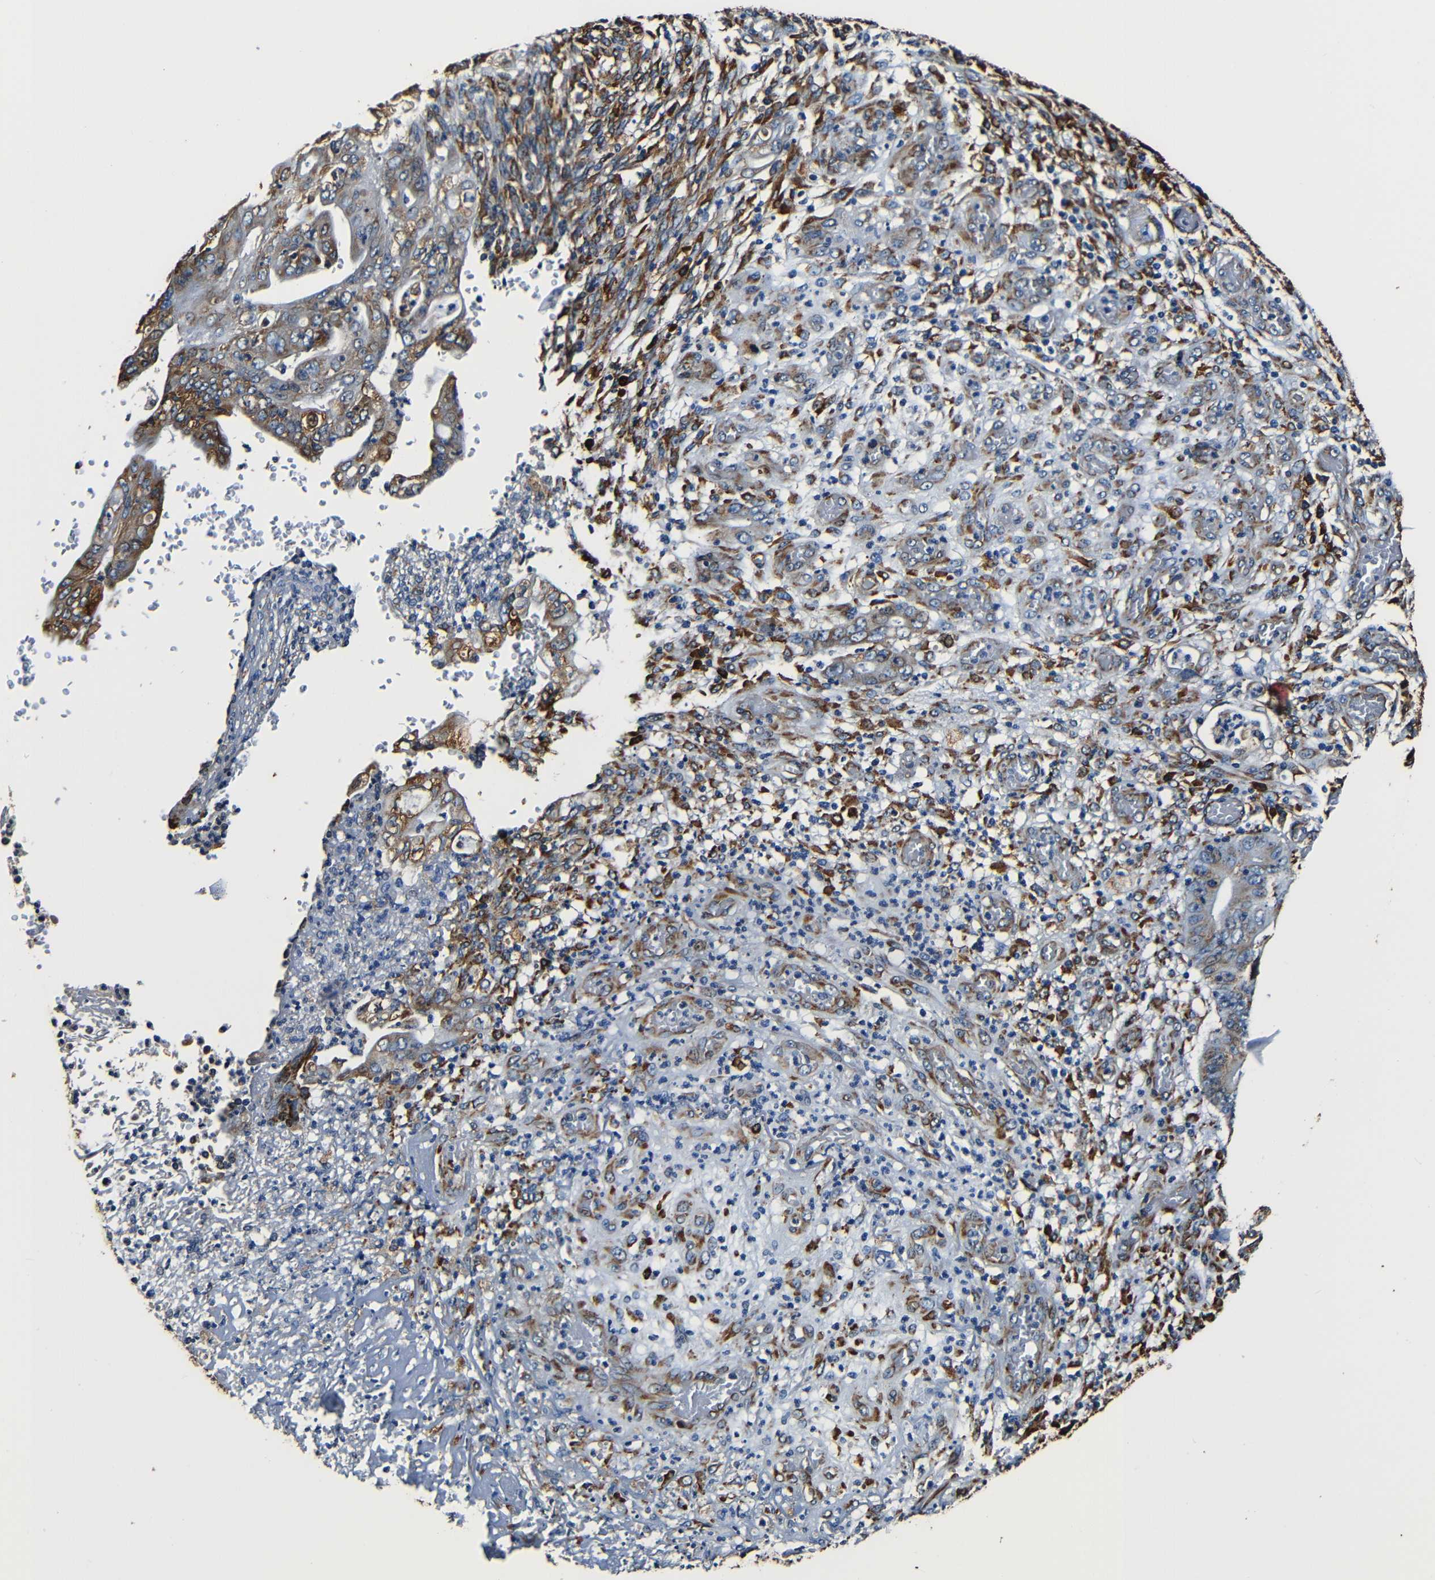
{"staining": {"intensity": "moderate", "quantity": ">75%", "location": "cytoplasmic/membranous"}, "tissue": "stomach cancer", "cell_type": "Tumor cells", "image_type": "cancer", "snomed": [{"axis": "morphology", "description": "Adenocarcinoma, NOS"}, {"axis": "topography", "description": "Stomach"}], "caption": "Protein expression by IHC exhibits moderate cytoplasmic/membranous expression in about >75% of tumor cells in stomach adenocarcinoma. Using DAB (3,3'-diaminobenzidine) (brown) and hematoxylin (blue) stains, captured at high magnification using brightfield microscopy.", "gene": "RRBP1", "patient": {"sex": "female", "age": 73}}